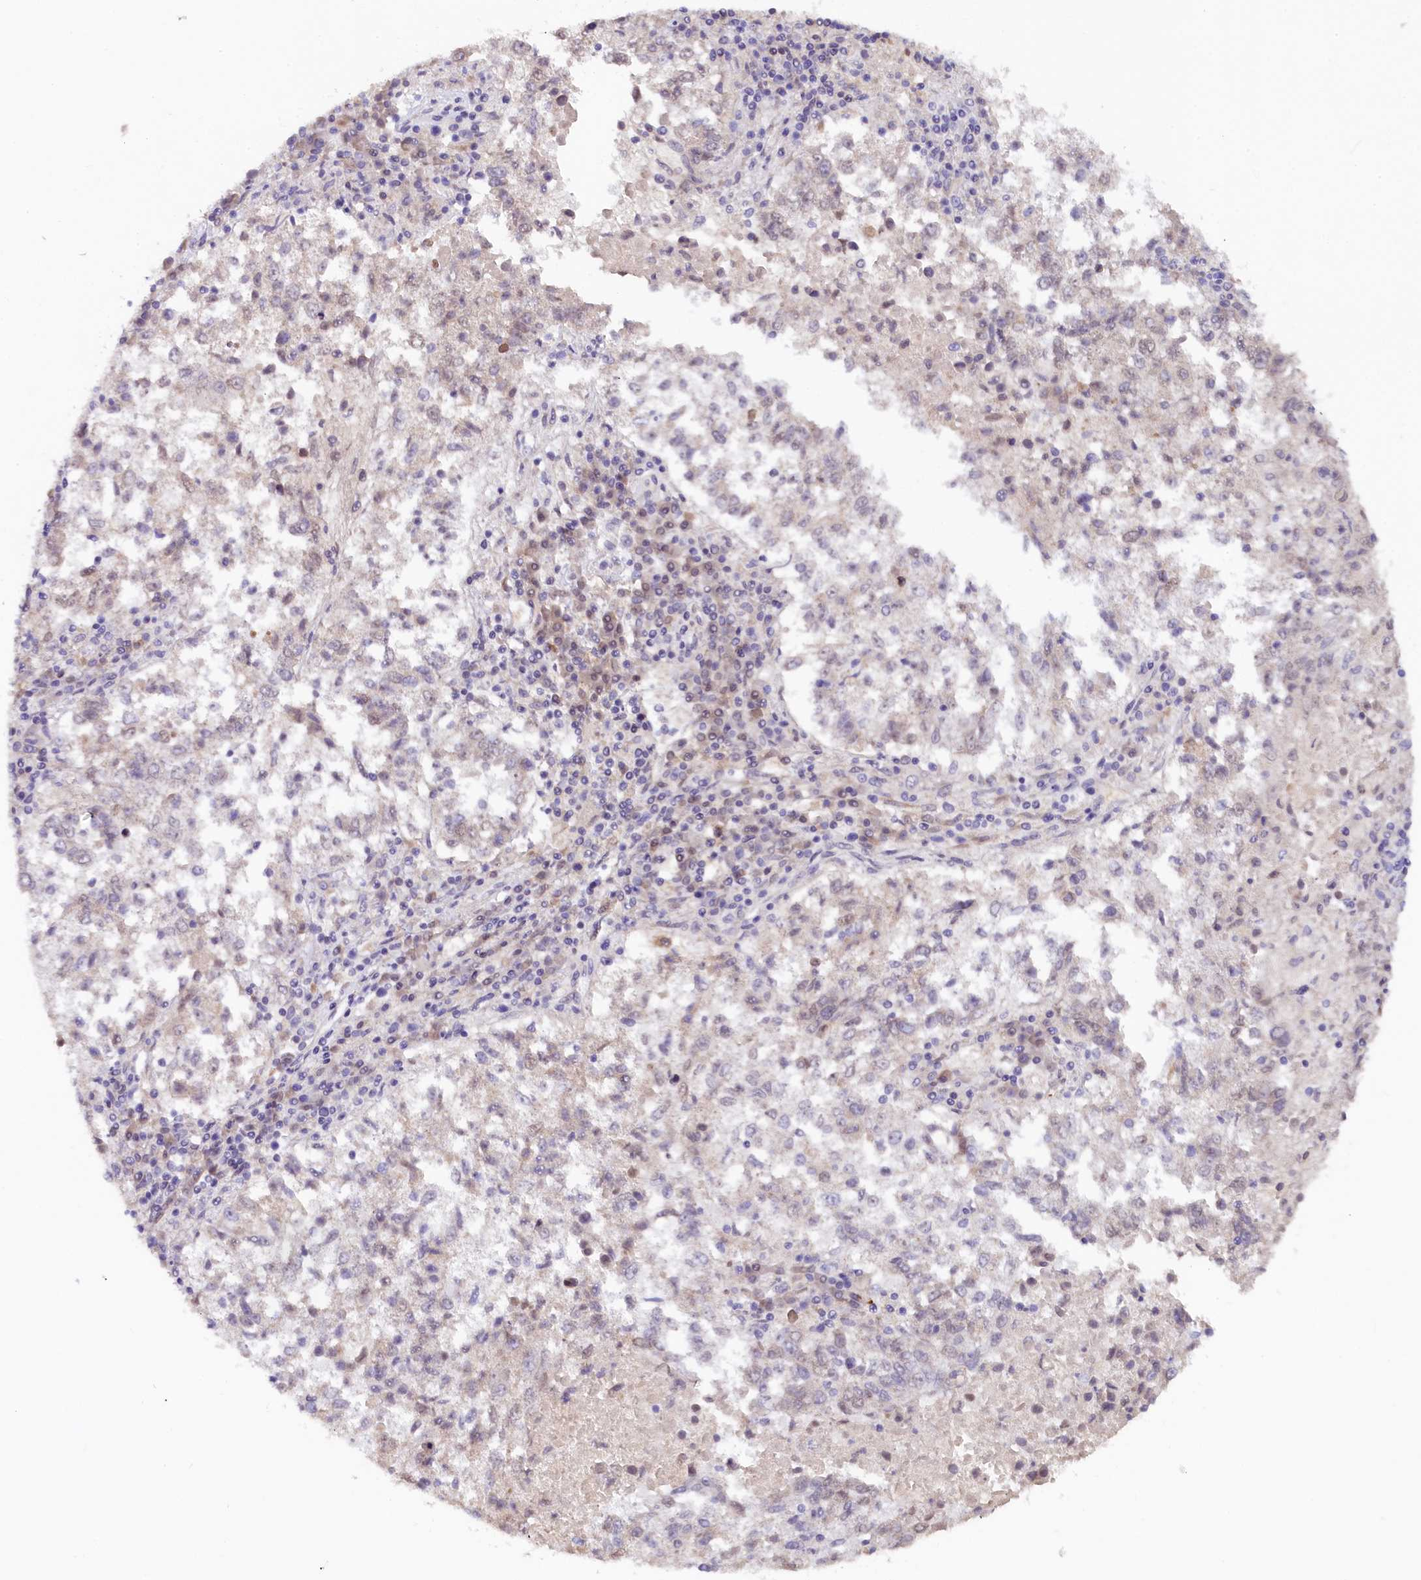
{"staining": {"intensity": "weak", "quantity": "<25%", "location": "nuclear"}, "tissue": "lung cancer", "cell_type": "Tumor cells", "image_type": "cancer", "snomed": [{"axis": "morphology", "description": "Squamous cell carcinoma, NOS"}, {"axis": "topography", "description": "Lung"}], "caption": "Immunohistochemistry micrograph of neoplastic tissue: squamous cell carcinoma (lung) stained with DAB exhibits no significant protein positivity in tumor cells.", "gene": "ZNF480", "patient": {"sex": "male", "age": 73}}